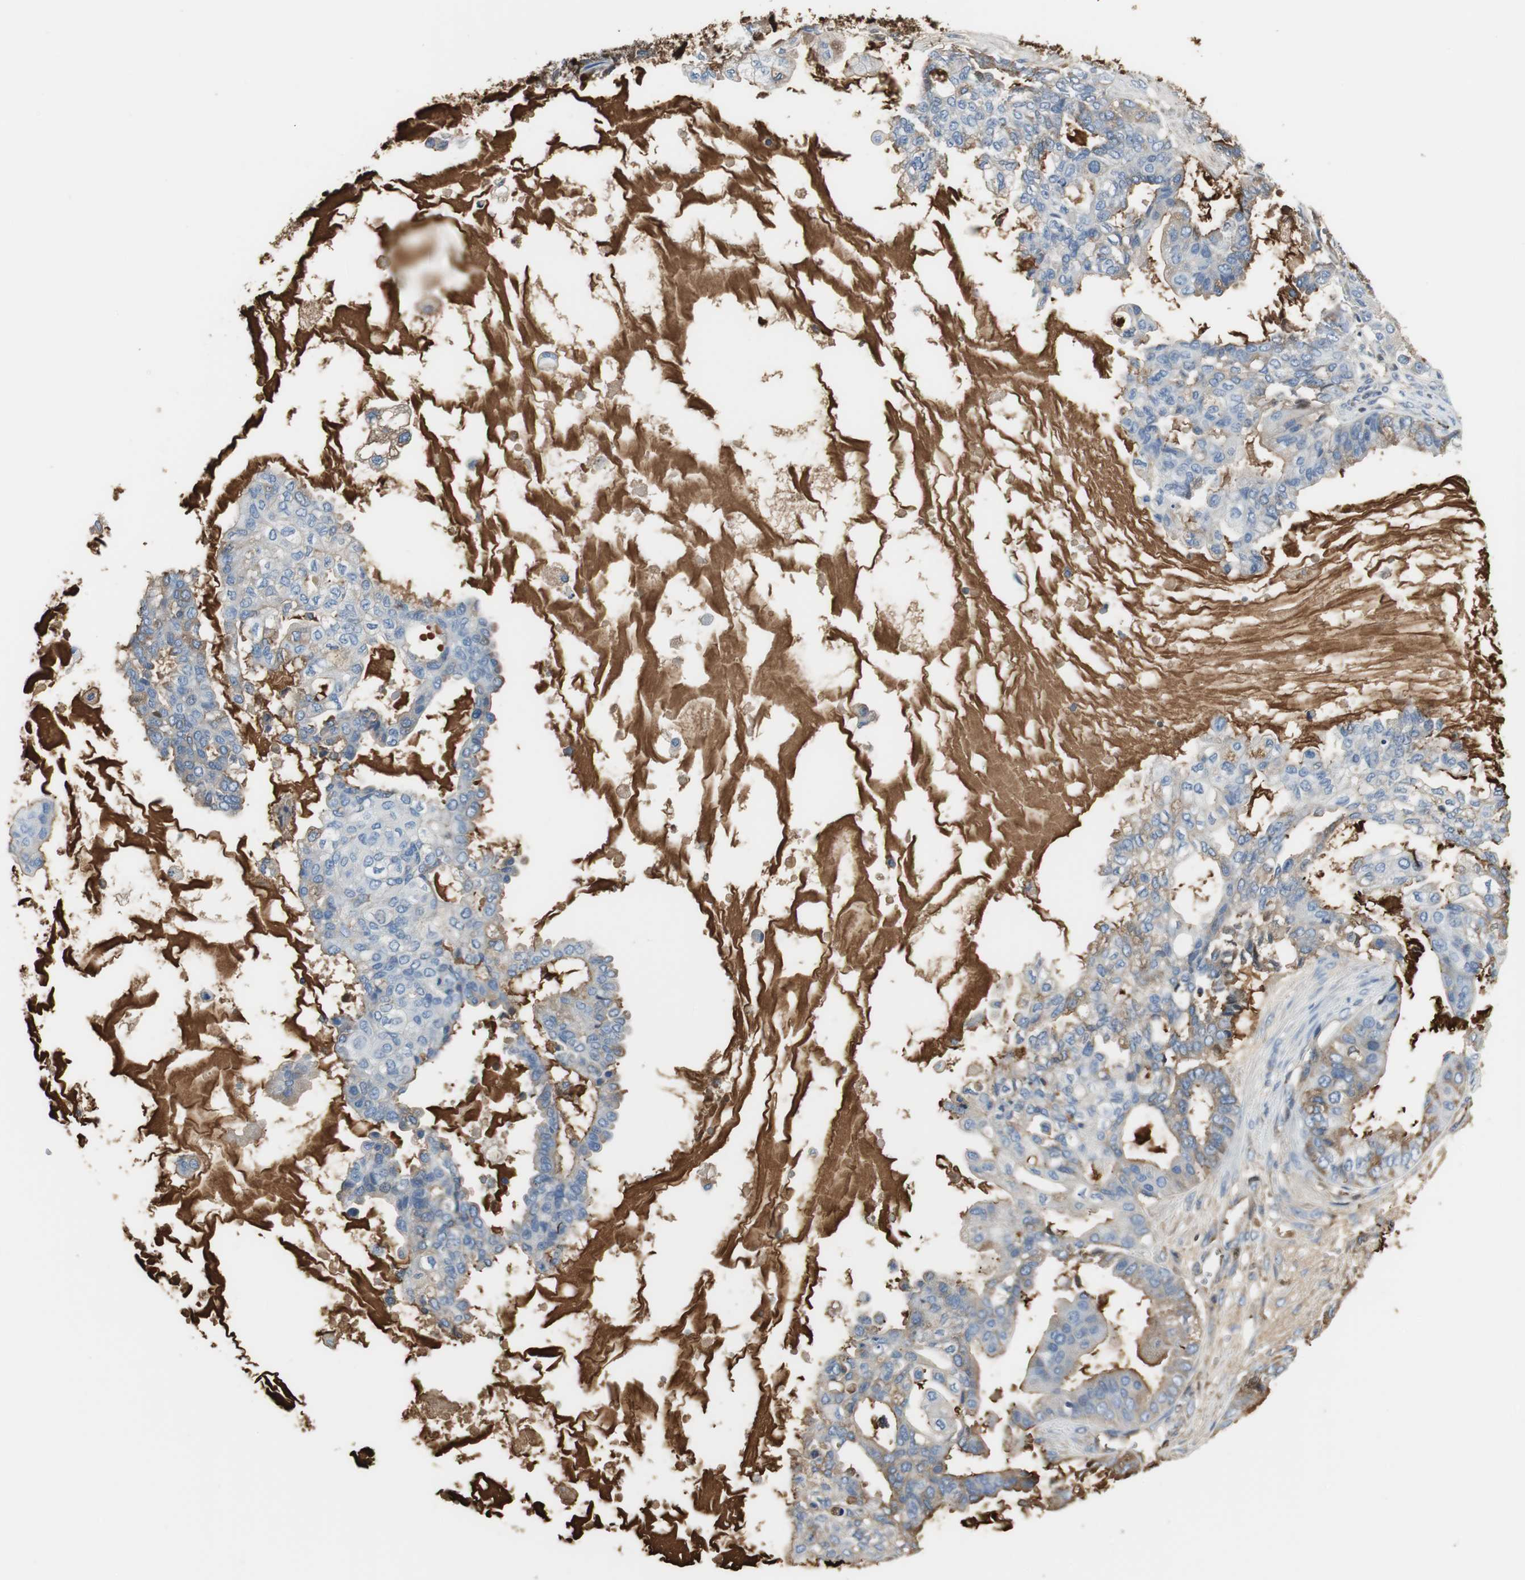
{"staining": {"intensity": "weak", "quantity": "25%-75%", "location": "cytoplasmic/membranous"}, "tissue": "ovarian cancer", "cell_type": "Tumor cells", "image_type": "cancer", "snomed": [{"axis": "morphology", "description": "Carcinoma, NOS"}, {"axis": "morphology", "description": "Carcinoma, endometroid"}, {"axis": "topography", "description": "Ovary"}], "caption": "Ovarian cancer (endometroid carcinoma) stained for a protein (brown) exhibits weak cytoplasmic/membranous positive positivity in about 25%-75% of tumor cells.", "gene": "IGHA1", "patient": {"sex": "female", "age": 50}}